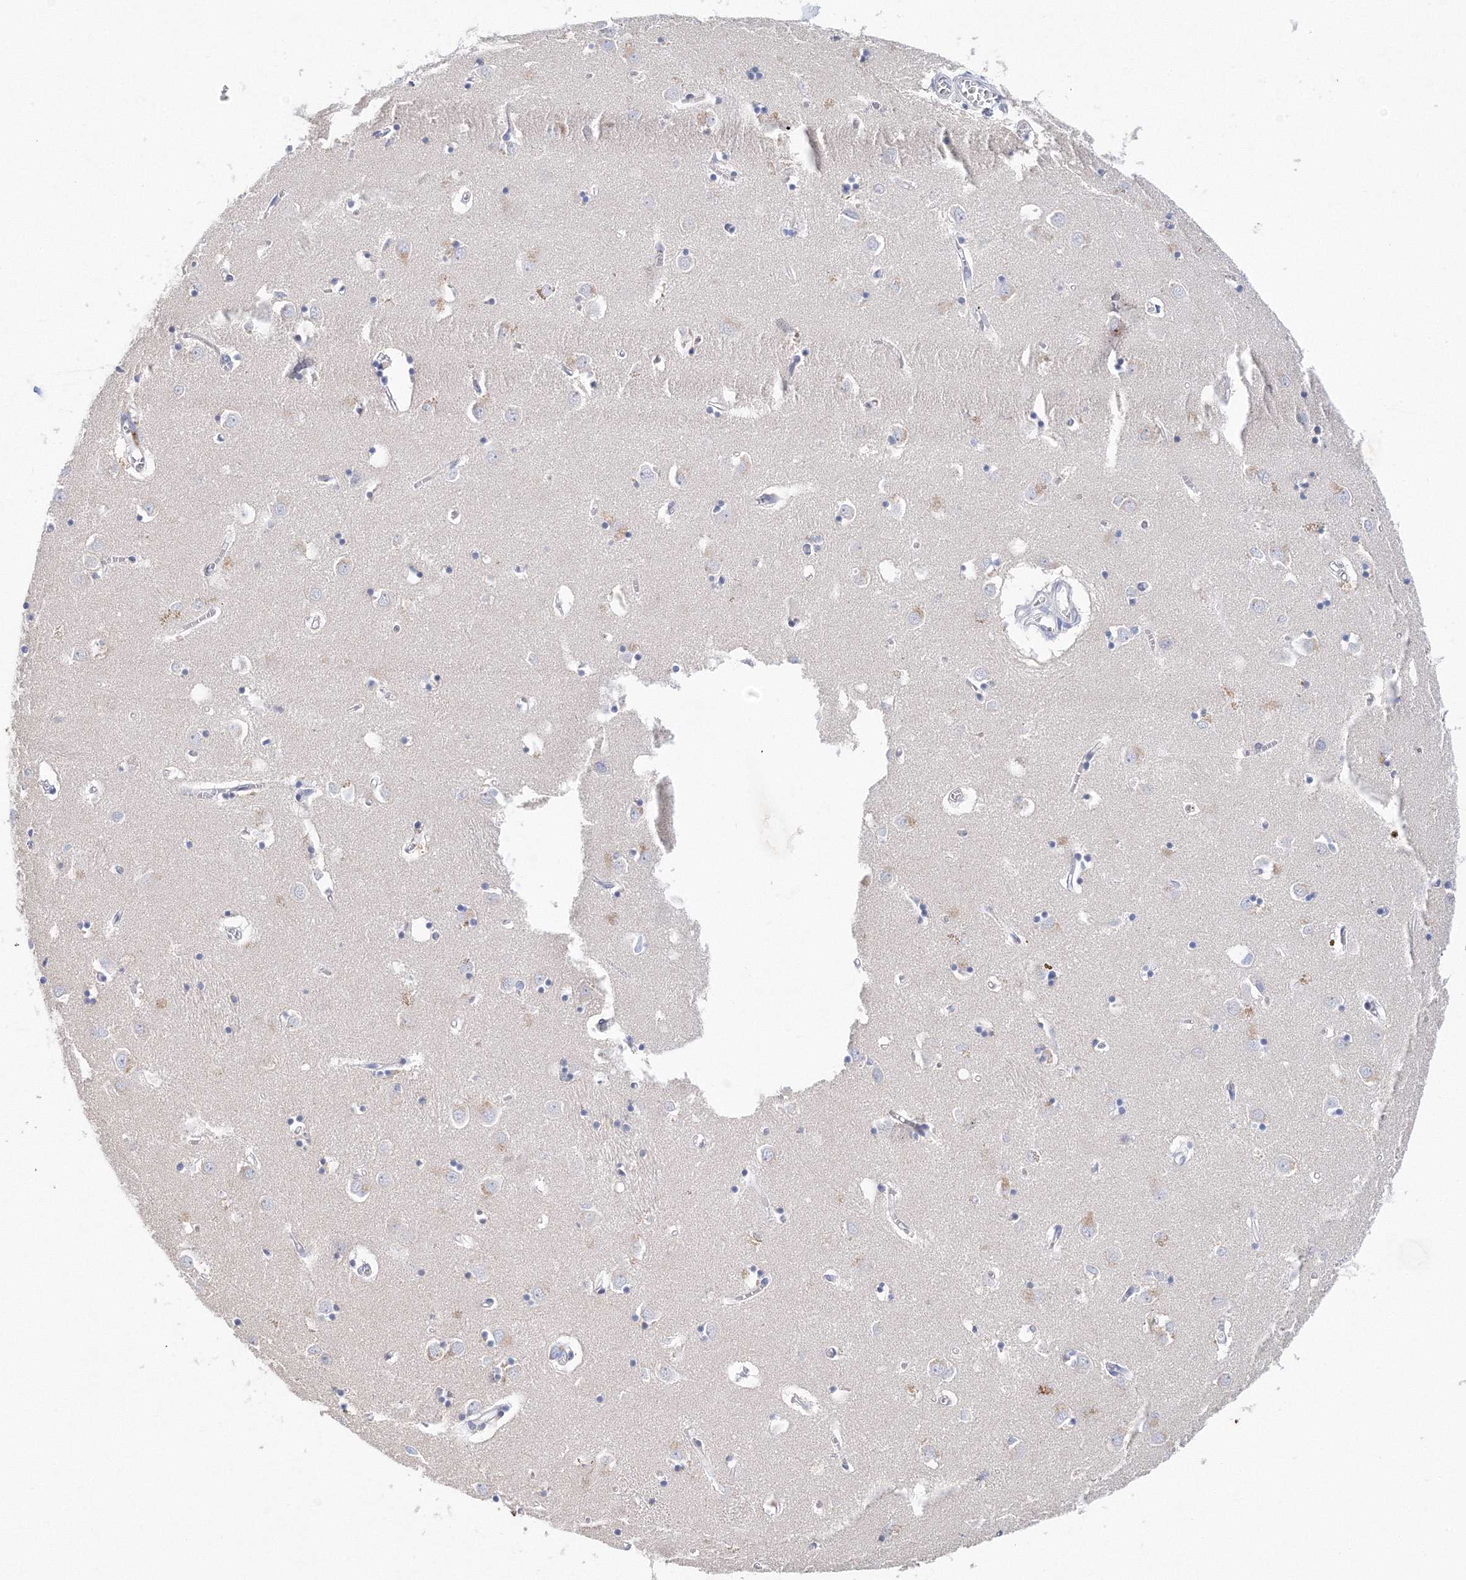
{"staining": {"intensity": "negative", "quantity": "none", "location": "none"}, "tissue": "caudate", "cell_type": "Glial cells", "image_type": "normal", "snomed": [{"axis": "morphology", "description": "Normal tissue, NOS"}, {"axis": "topography", "description": "Lateral ventricle wall"}], "caption": "DAB (3,3'-diaminobenzidine) immunohistochemical staining of benign human caudate demonstrates no significant positivity in glial cells.", "gene": "LRRIQ4", "patient": {"sex": "male", "age": 70}}